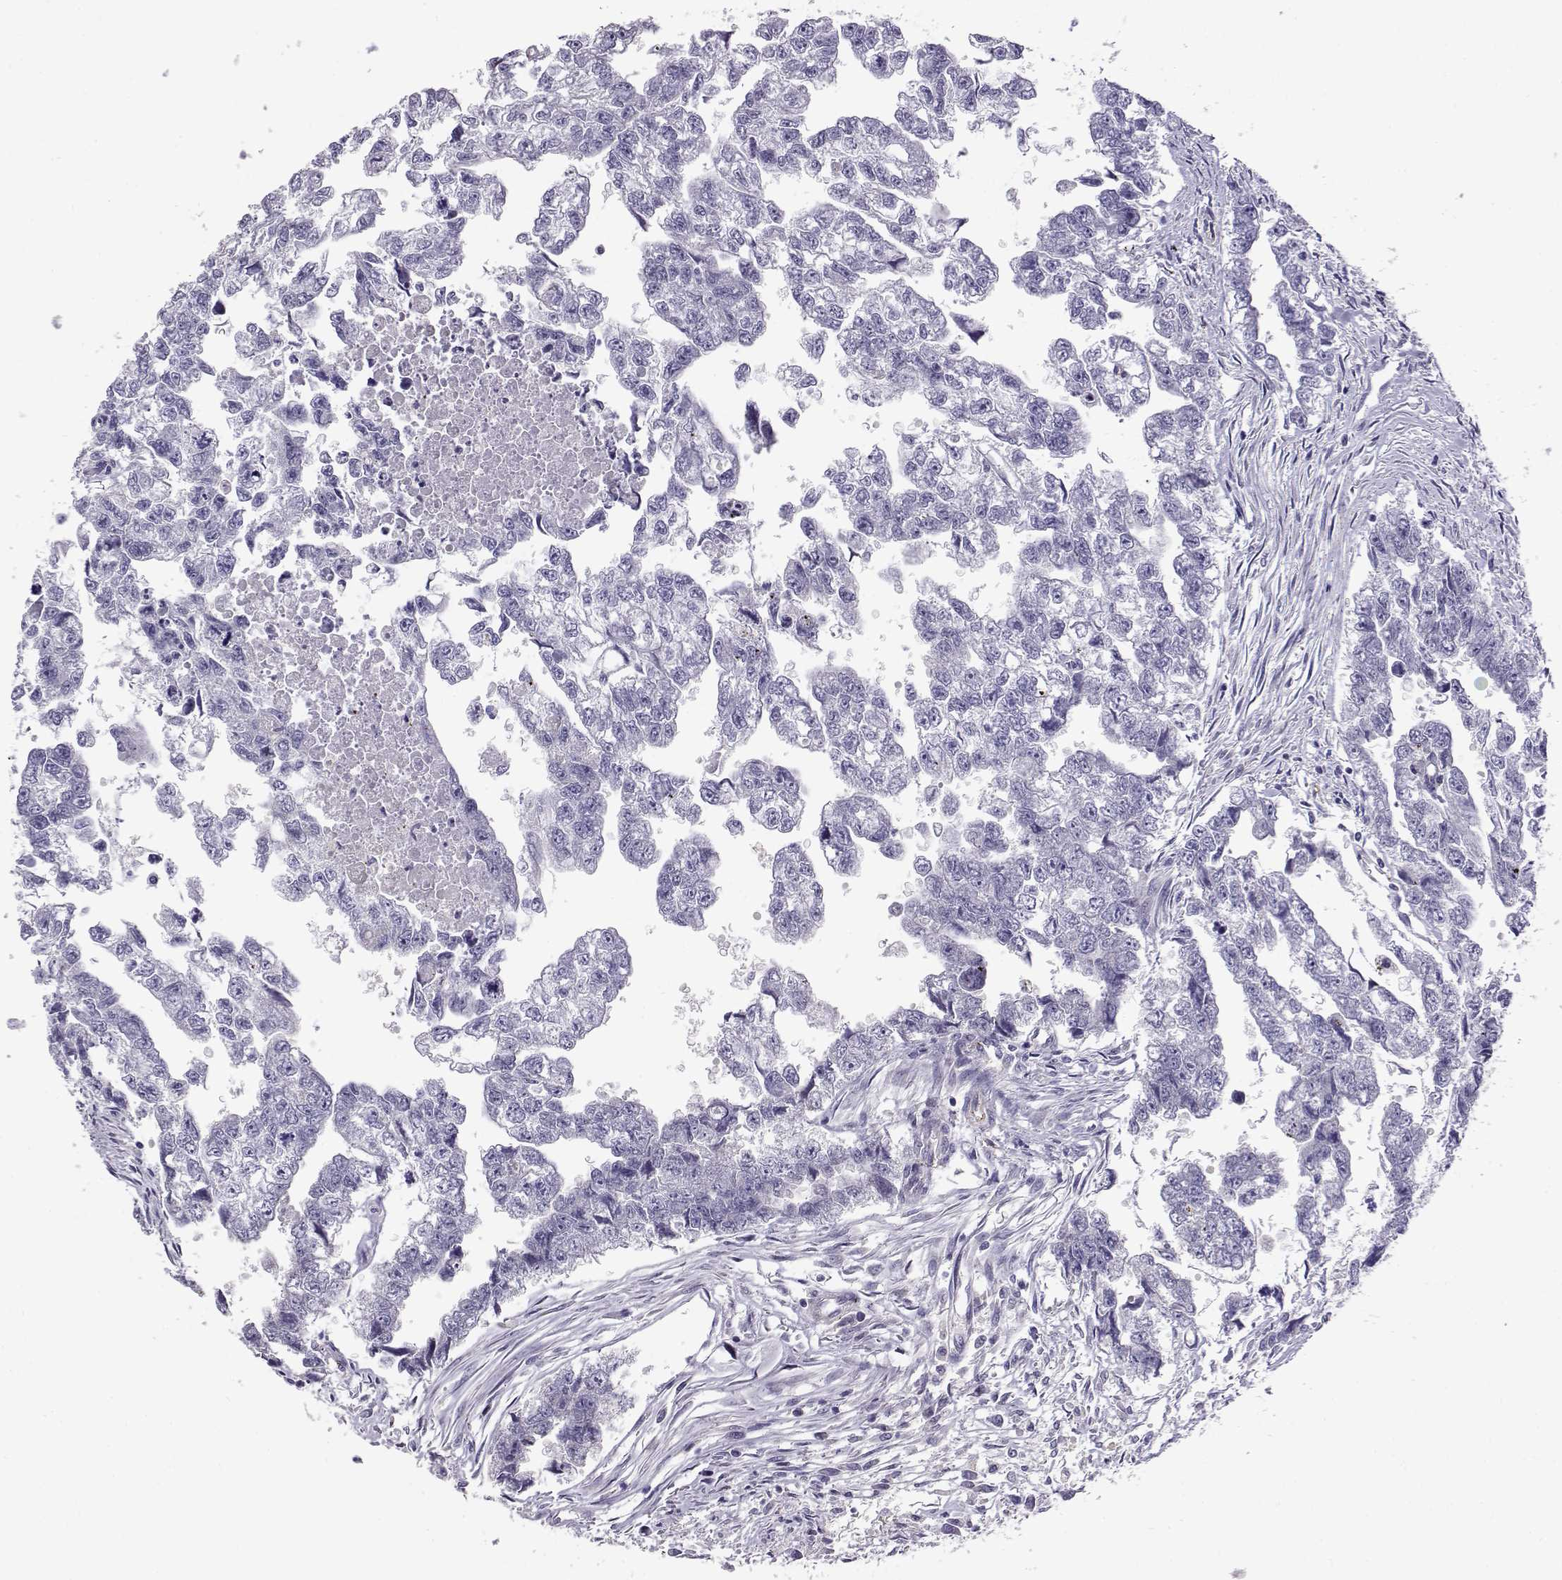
{"staining": {"intensity": "negative", "quantity": "none", "location": "none"}, "tissue": "testis cancer", "cell_type": "Tumor cells", "image_type": "cancer", "snomed": [{"axis": "morphology", "description": "Carcinoma, Embryonal, NOS"}, {"axis": "morphology", "description": "Teratoma, malignant, NOS"}, {"axis": "topography", "description": "Testis"}], "caption": "IHC of testis cancer displays no expression in tumor cells.", "gene": "ENDOU", "patient": {"sex": "male", "age": 44}}